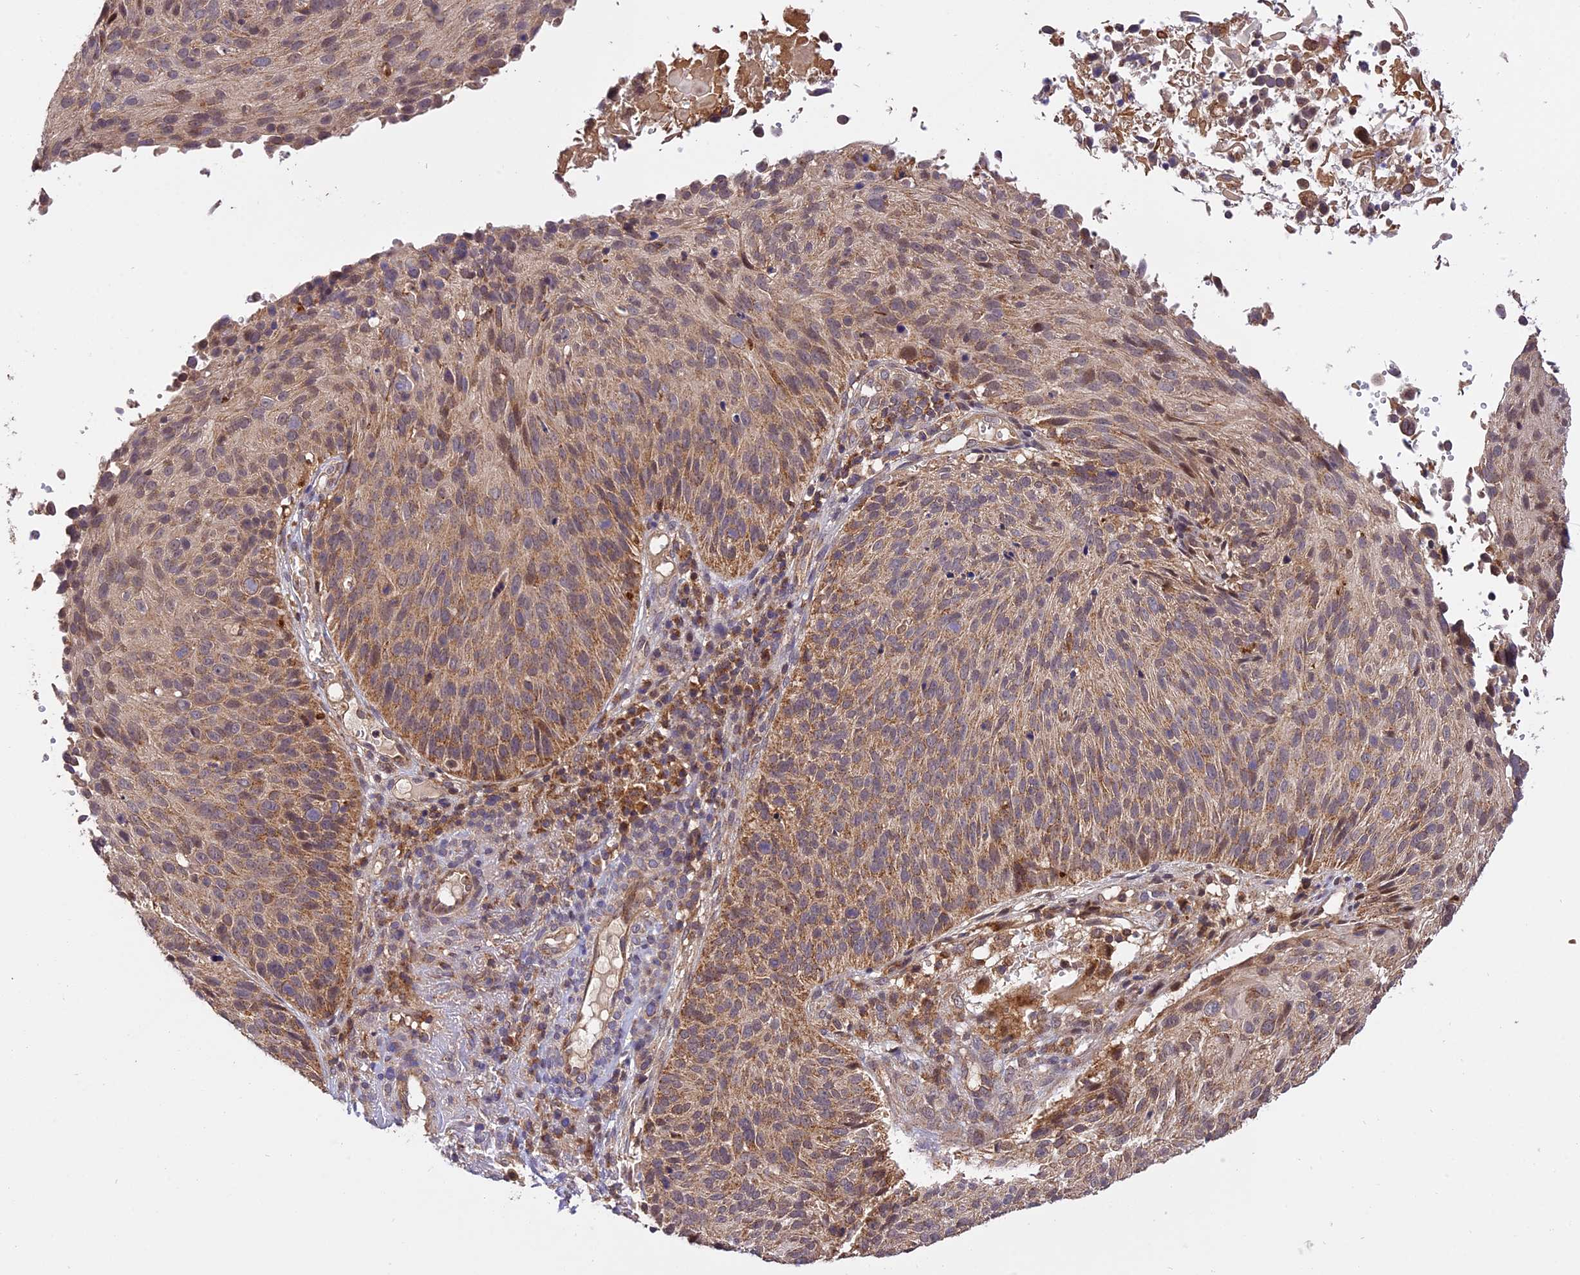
{"staining": {"intensity": "moderate", "quantity": "25%-75%", "location": "cytoplasmic/membranous"}, "tissue": "cervical cancer", "cell_type": "Tumor cells", "image_type": "cancer", "snomed": [{"axis": "morphology", "description": "Squamous cell carcinoma, NOS"}, {"axis": "topography", "description": "Cervix"}], "caption": "Immunohistochemistry staining of cervical squamous cell carcinoma, which demonstrates medium levels of moderate cytoplasmic/membranous positivity in approximately 25%-75% of tumor cells indicating moderate cytoplasmic/membranous protein positivity. The staining was performed using DAB (3,3'-diaminobenzidine) (brown) for protein detection and nuclei were counterstained in hematoxylin (blue).", "gene": "PEX3", "patient": {"sex": "female", "age": 74}}